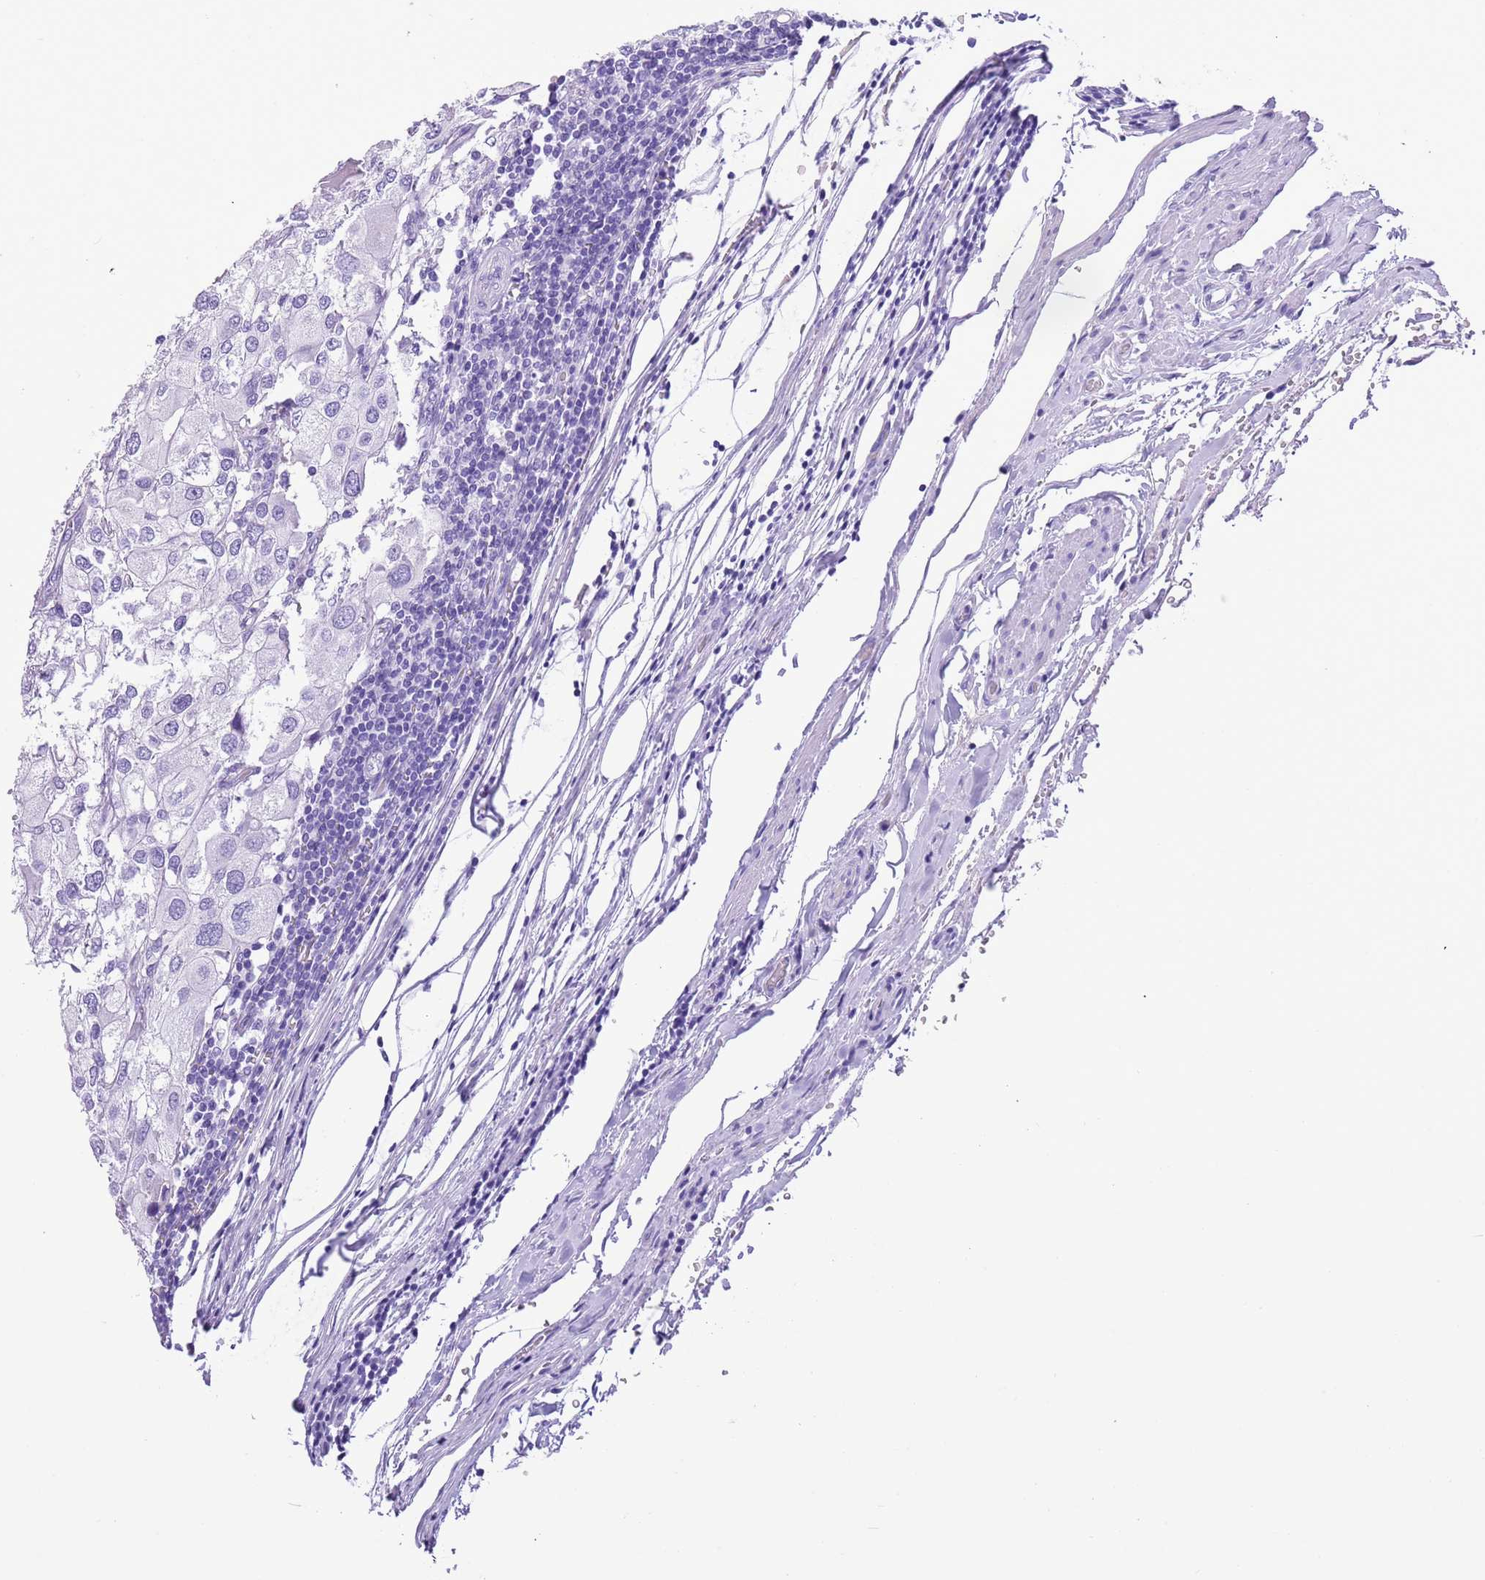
{"staining": {"intensity": "negative", "quantity": "none", "location": "none"}, "tissue": "urothelial cancer", "cell_type": "Tumor cells", "image_type": "cancer", "snomed": [{"axis": "morphology", "description": "Urothelial carcinoma, High grade"}, {"axis": "topography", "description": "Urinary bladder"}], "caption": "This is an immunohistochemistry (IHC) image of high-grade urothelial carcinoma. There is no expression in tumor cells.", "gene": "TBC1D10B", "patient": {"sex": "male", "age": 64}}